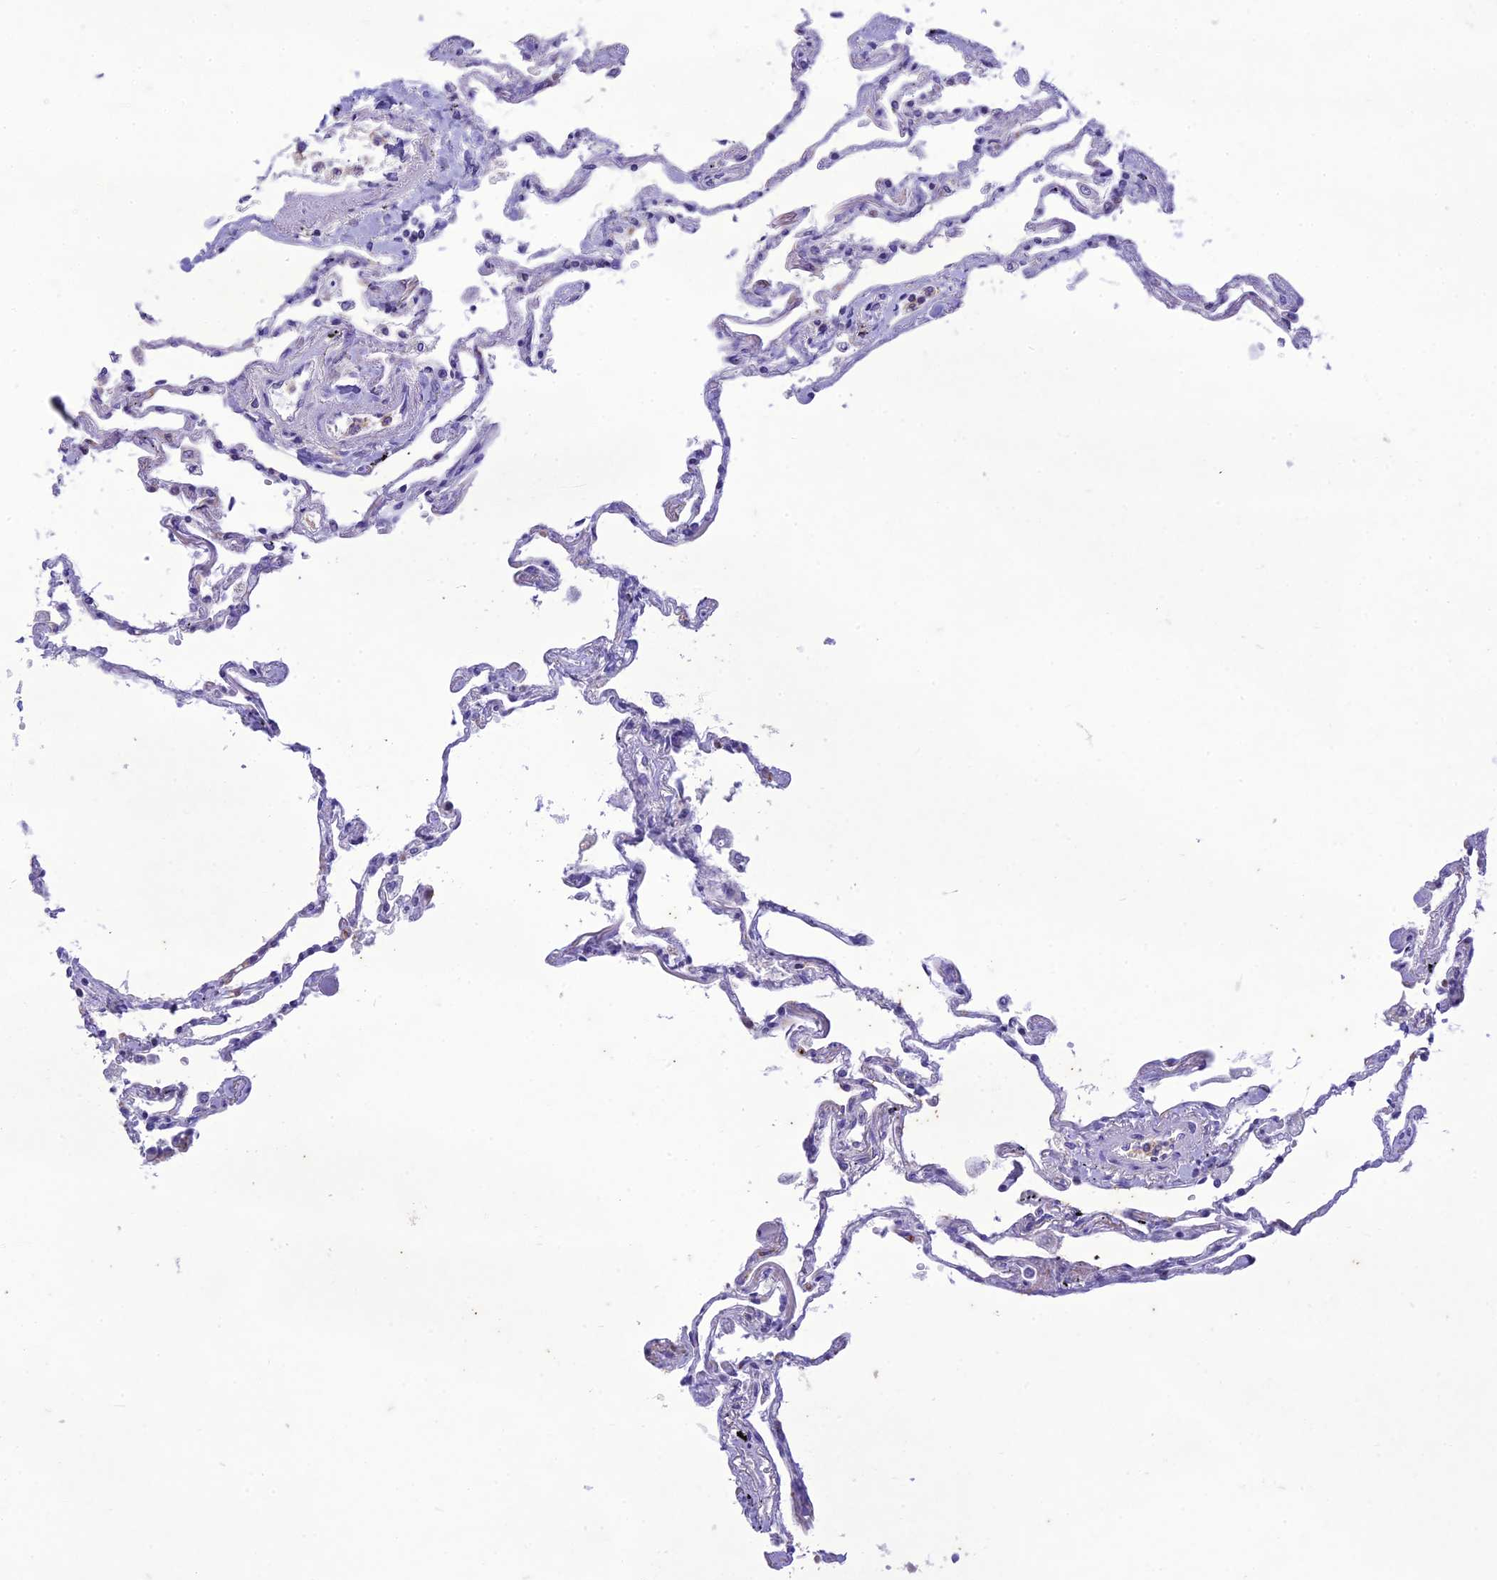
{"staining": {"intensity": "negative", "quantity": "none", "location": "none"}, "tissue": "lung", "cell_type": "Alveolar cells", "image_type": "normal", "snomed": [{"axis": "morphology", "description": "Normal tissue, NOS"}, {"axis": "topography", "description": "Lung"}], "caption": "This is an immunohistochemistry histopathology image of unremarkable lung. There is no expression in alveolar cells.", "gene": "SLC13A5", "patient": {"sex": "female", "age": 67}}